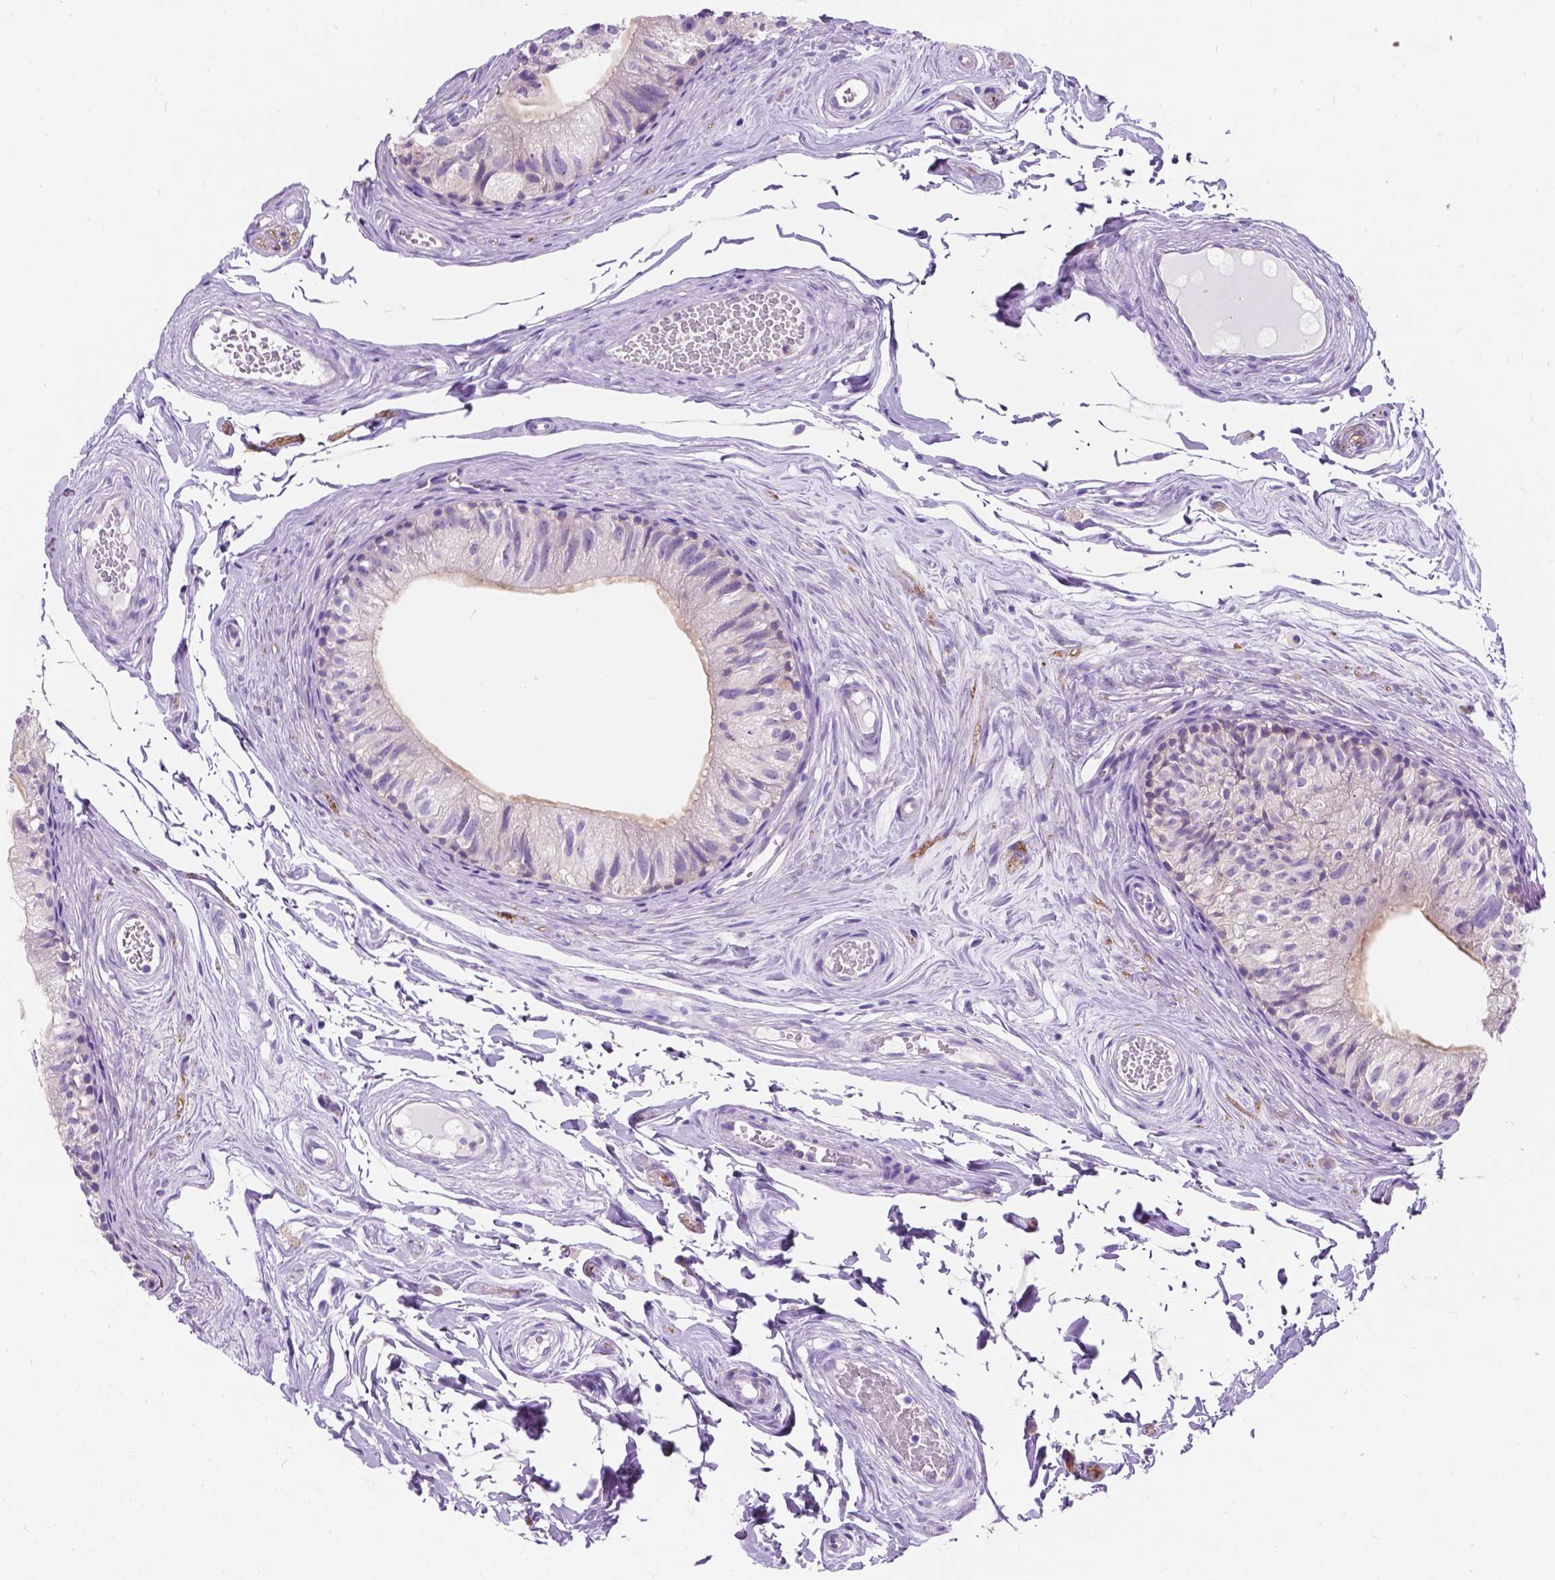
{"staining": {"intensity": "negative", "quantity": "none", "location": "none"}, "tissue": "epididymis", "cell_type": "Glandular cells", "image_type": "normal", "snomed": [{"axis": "morphology", "description": "Normal tissue, NOS"}, {"axis": "topography", "description": "Epididymis"}], "caption": "DAB immunohistochemical staining of benign epididymis reveals no significant staining in glandular cells. (Stains: DAB immunohistochemistry with hematoxylin counter stain, Microscopy: brightfield microscopy at high magnification).", "gene": "GNAO1", "patient": {"sex": "male", "age": 45}}